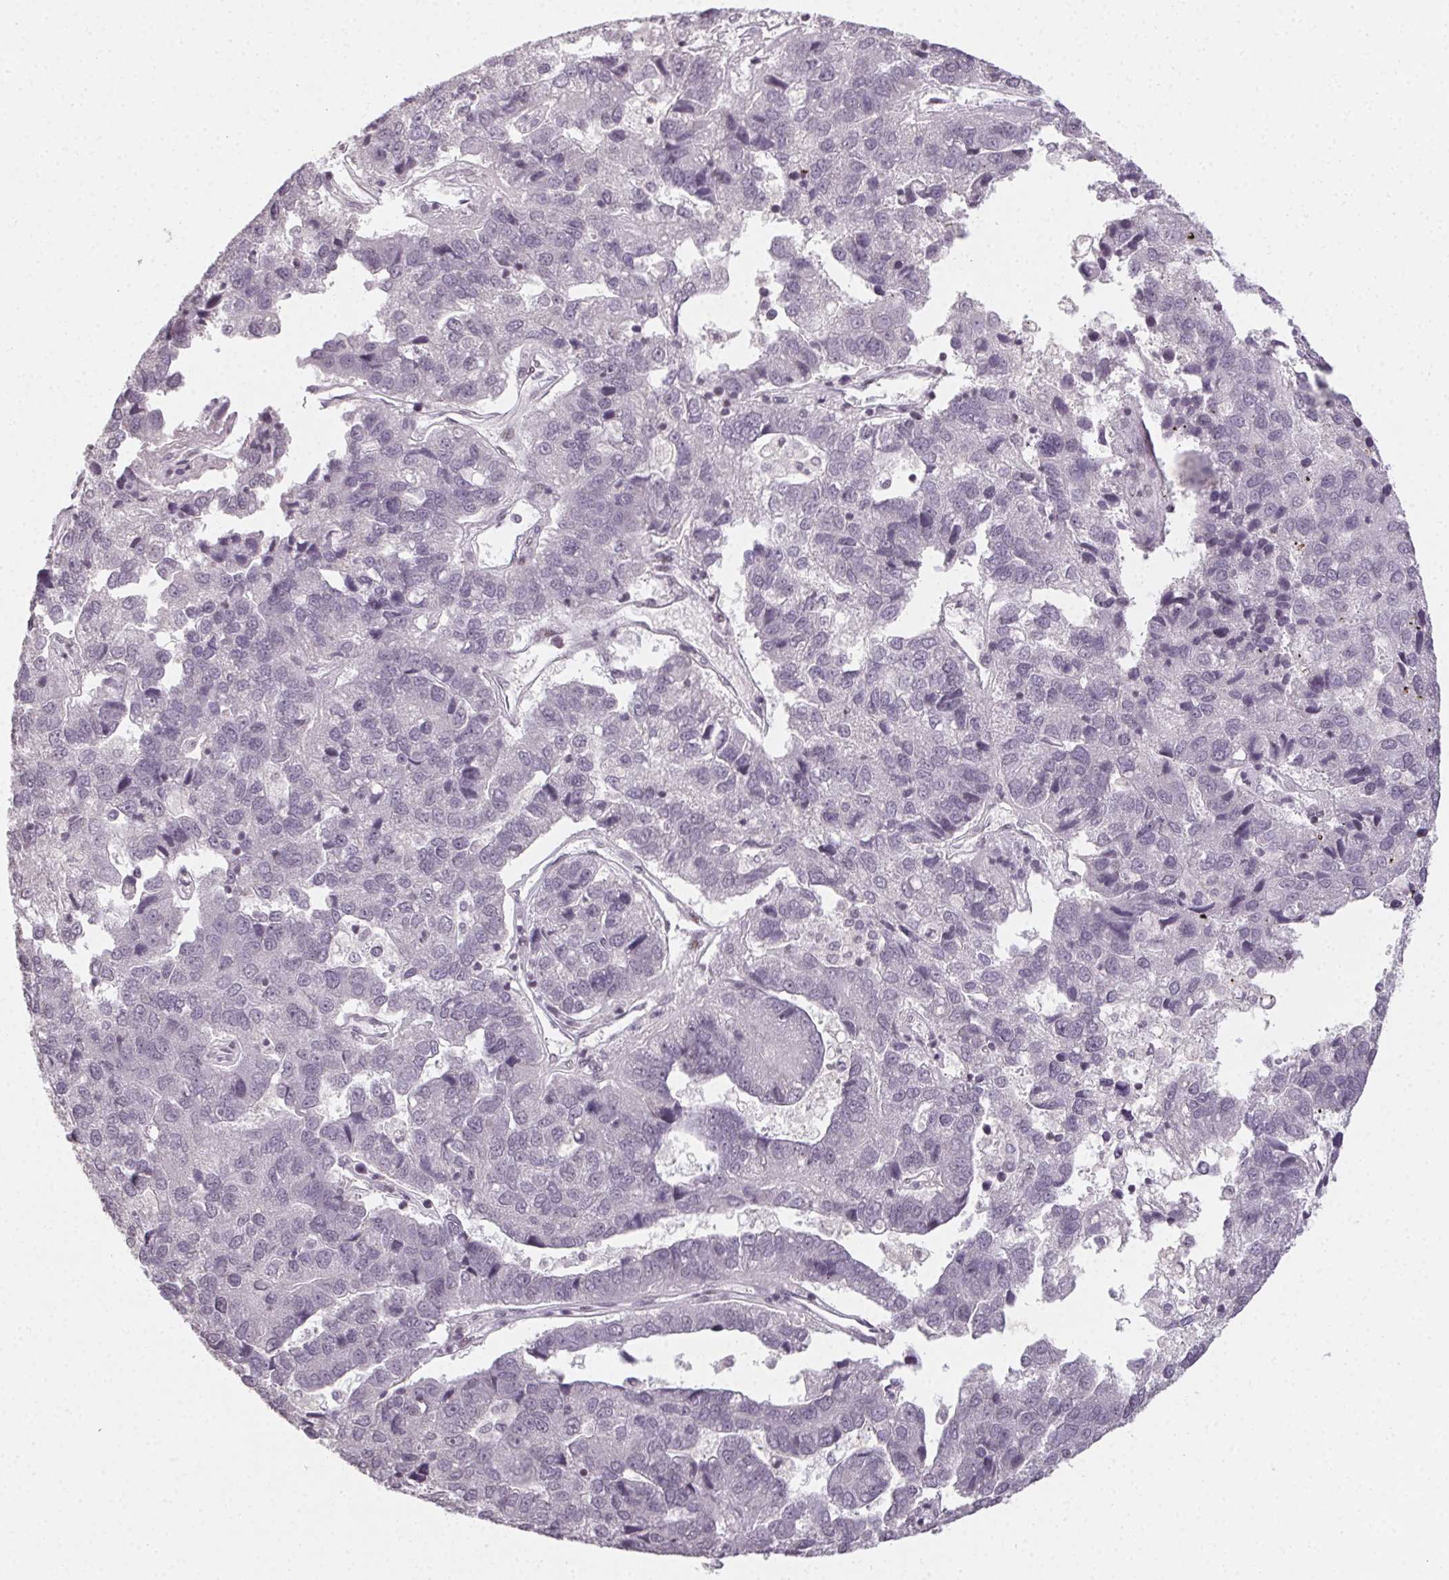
{"staining": {"intensity": "negative", "quantity": "none", "location": "none"}, "tissue": "pancreatic cancer", "cell_type": "Tumor cells", "image_type": "cancer", "snomed": [{"axis": "morphology", "description": "Adenocarcinoma, NOS"}, {"axis": "topography", "description": "Pancreas"}], "caption": "DAB (3,3'-diaminobenzidine) immunohistochemical staining of human pancreatic cancer demonstrates no significant expression in tumor cells. The staining is performed using DAB (3,3'-diaminobenzidine) brown chromogen with nuclei counter-stained in using hematoxylin.", "gene": "KMT2A", "patient": {"sex": "female", "age": 61}}